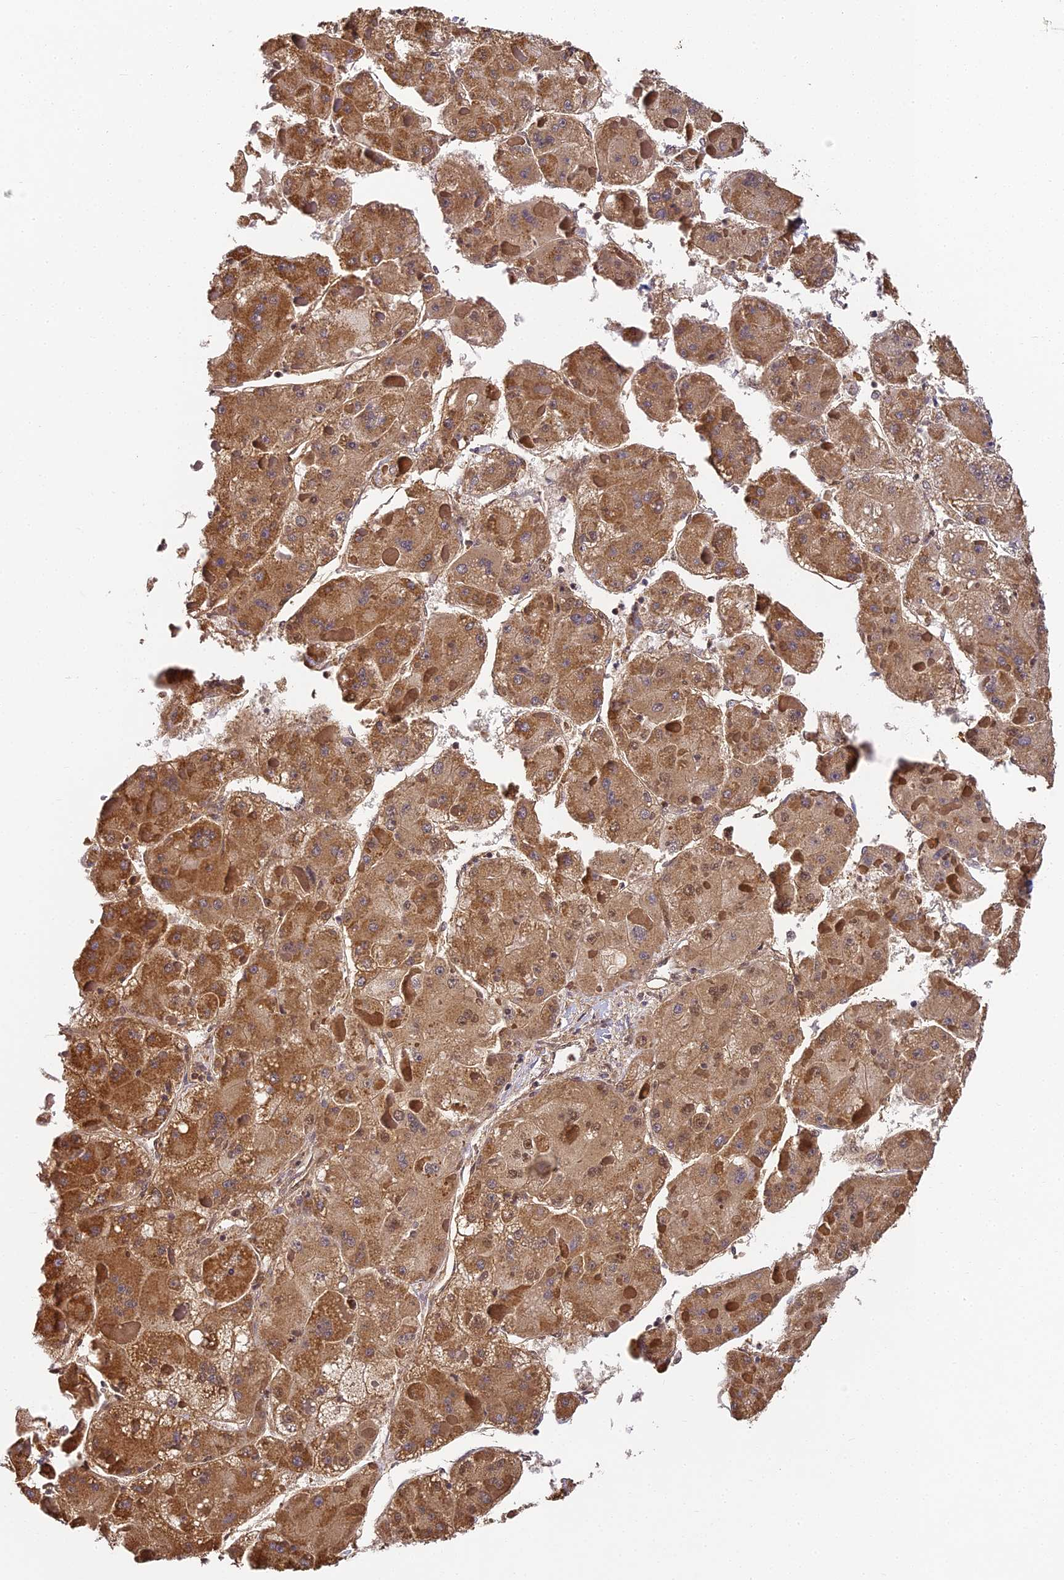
{"staining": {"intensity": "moderate", "quantity": ">75%", "location": "cytoplasmic/membranous"}, "tissue": "liver cancer", "cell_type": "Tumor cells", "image_type": "cancer", "snomed": [{"axis": "morphology", "description": "Carcinoma, Hepatocellular, NOS"}, {"axis": "topography", "description": "Liver"}], "caption": "Immunohistochemical staining of liver cancer displays medium levels of moderate cytoplasmic/membranous expression in approximately >75% of tumor cells.", "gene": "ZNF443", "patient": {"sex": "female", "age": 73}}